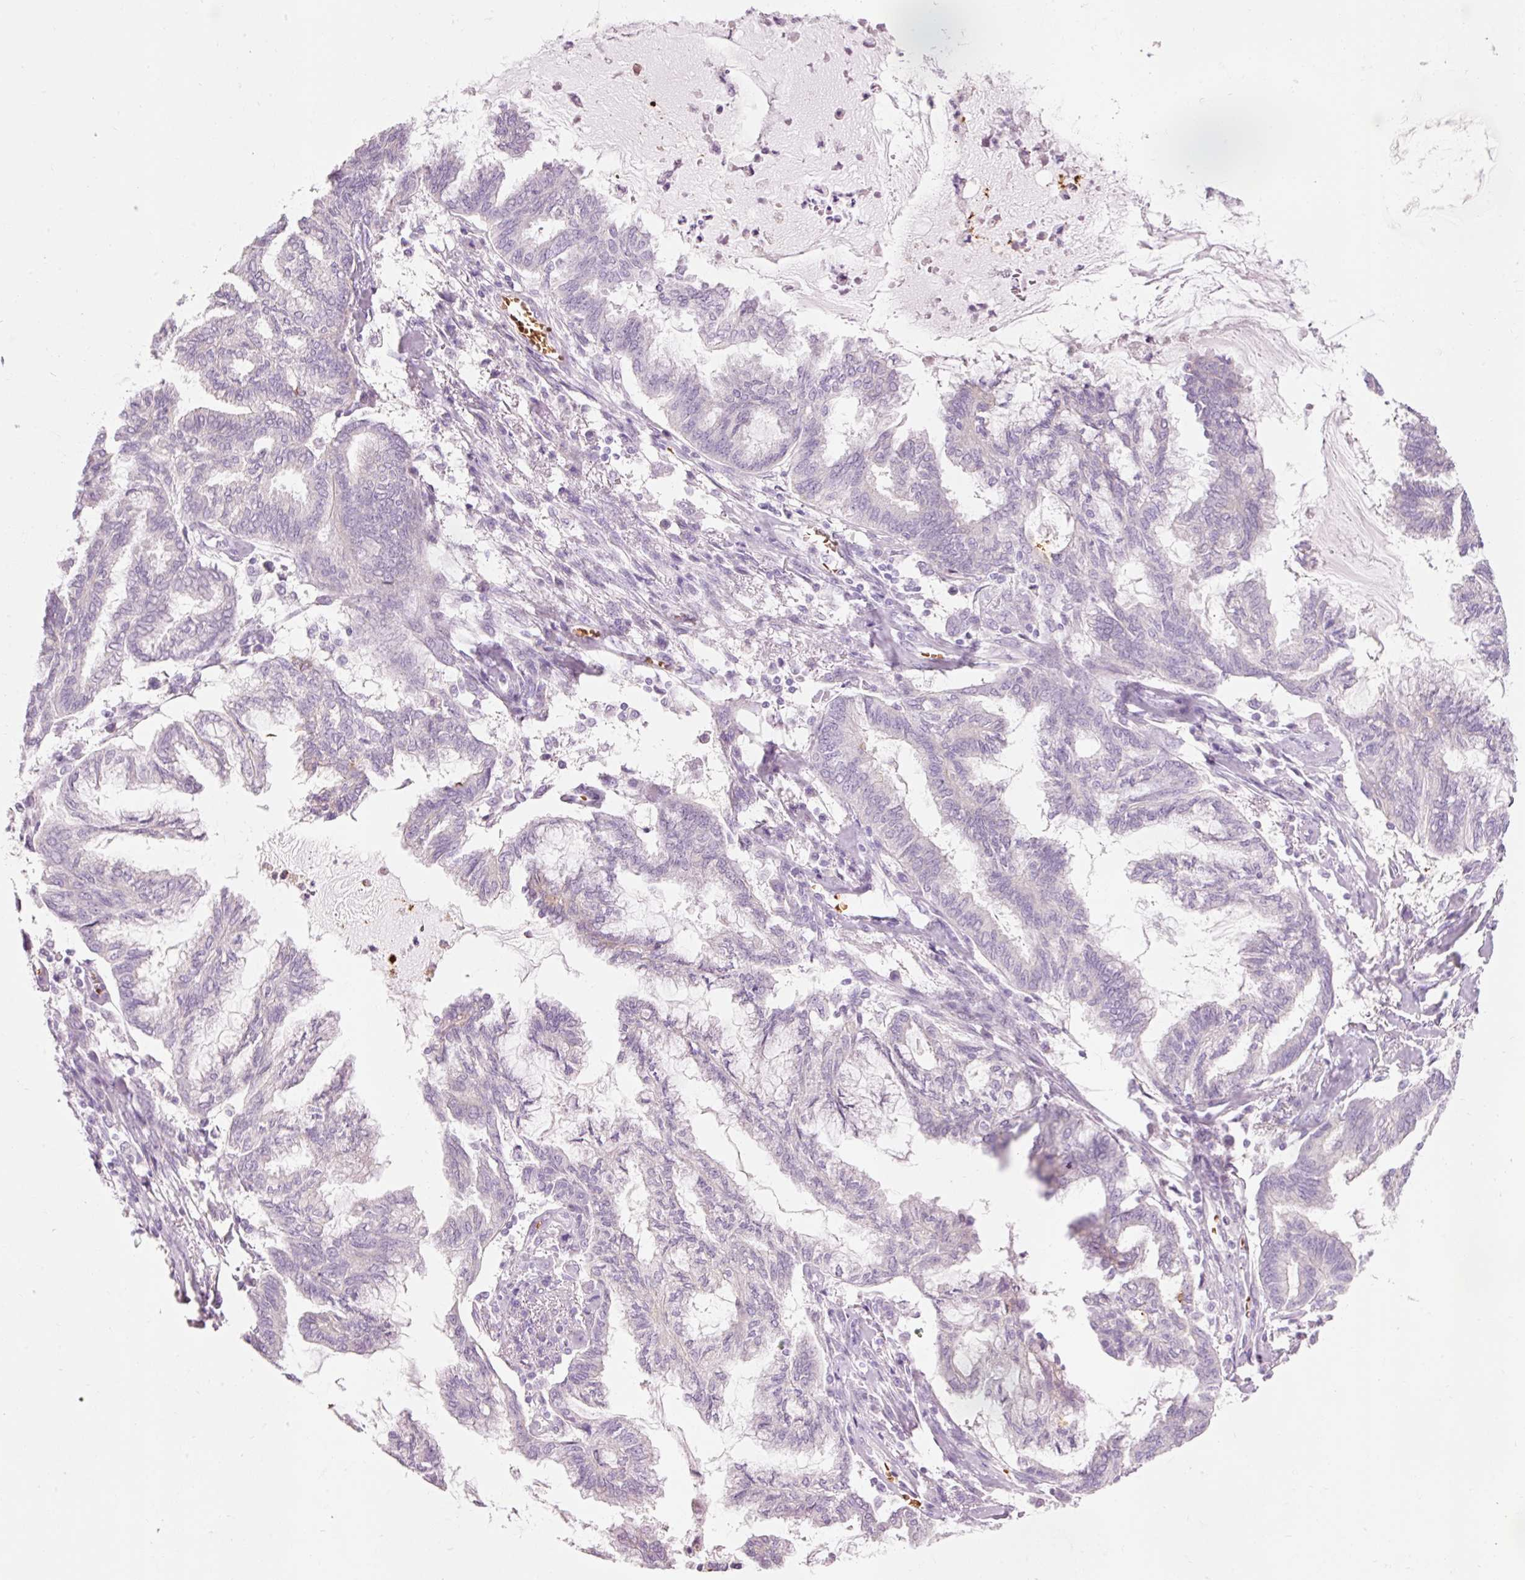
{"staining": {"intensity": "negative", "quantity": "none", "location": "none"}, "tissue": "endometrial cancer", "cell_type": "Tumor cells", "image_type": "cancer", "snomed": [{"axis": "morphology", "description": "Adenocarcinoma, NOS"}, {"axis": "topography", "description": "Endometrium"}], "caption": "High power microscopy photomicrograph of an IHC micrograph of endometrial cancer (adenocarcinoma), revealing no significant staining in tumor cells. (Brightfield microscopy of DAB (3,3'-diaminobenzidine) IHC at high magnification).", "gene": "DHRS11", "patient": {"sex": "female", "age": 86}}